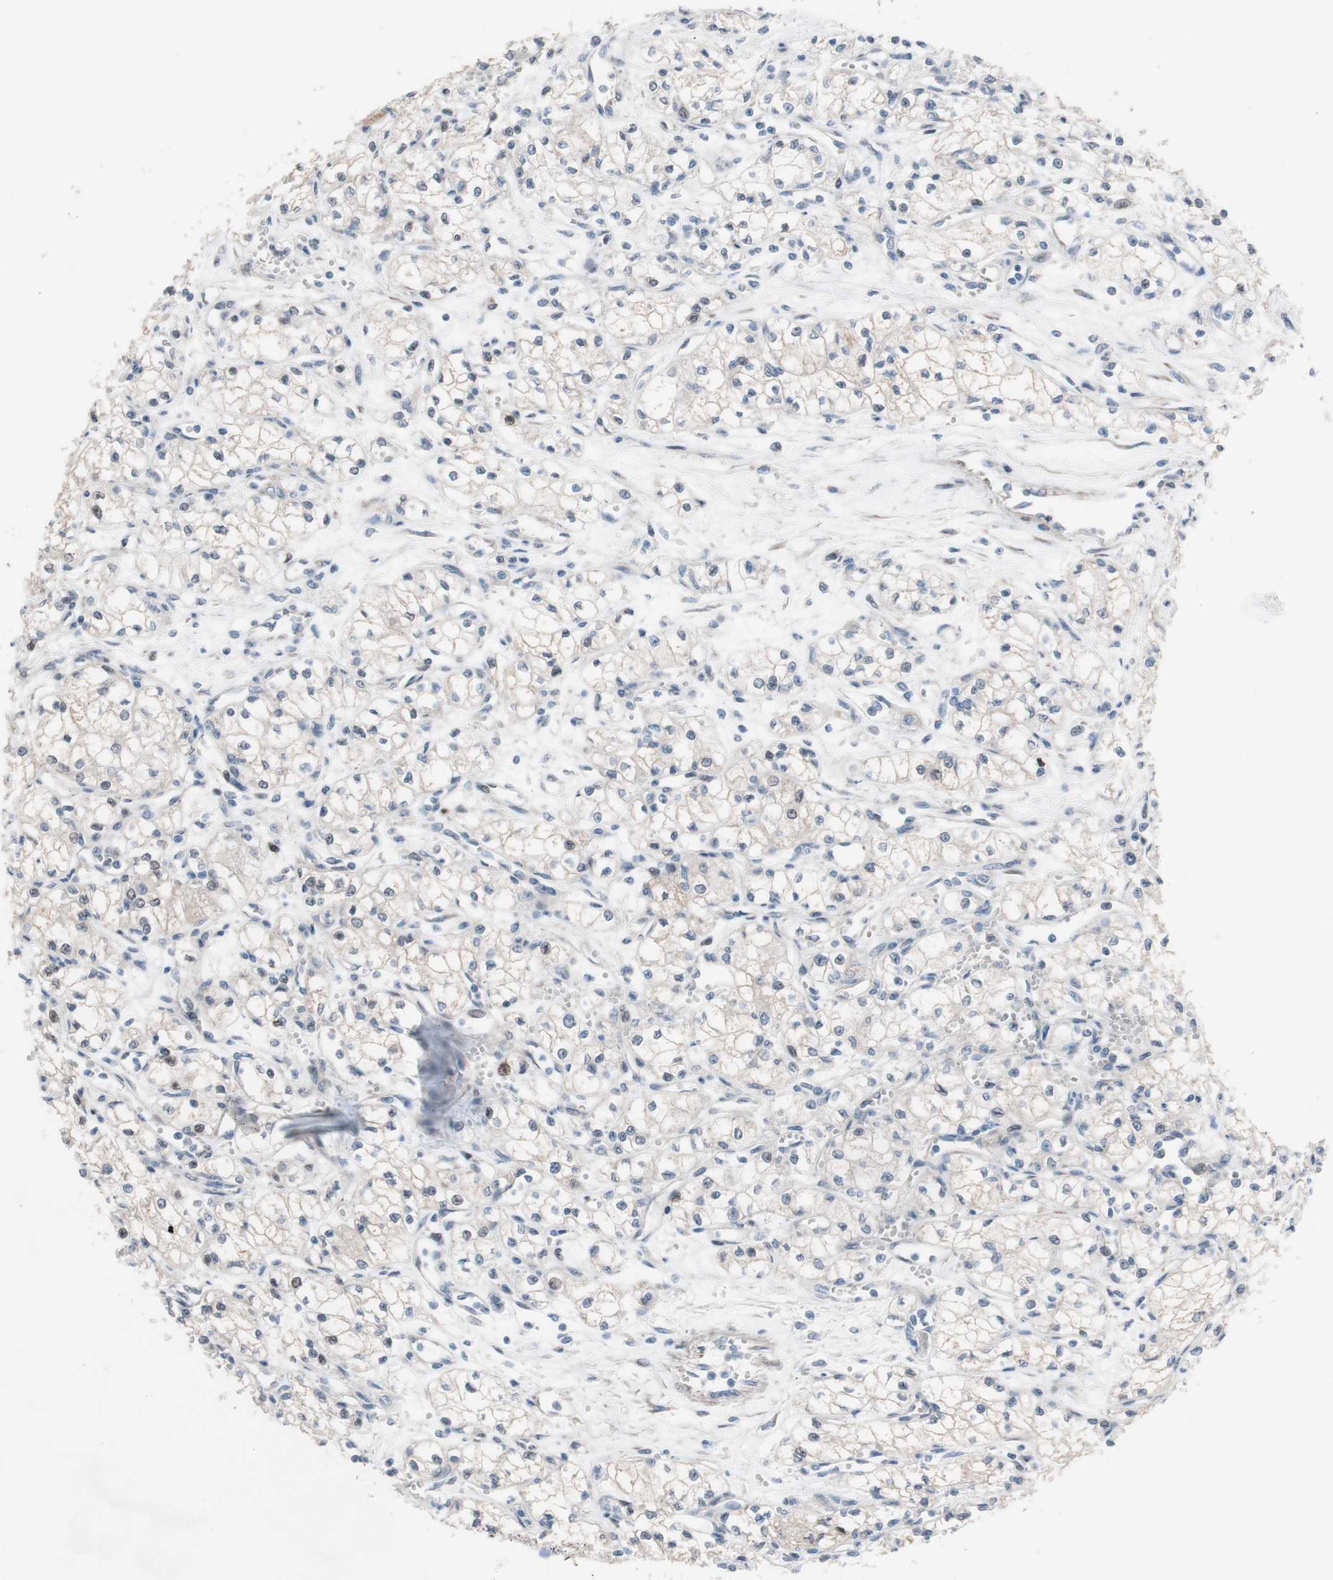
{"staining": {"intensity": "weak", "quantity": "<25%", "location": "nuclear"}, "tissue": "renal cancer", "cell_type": "Tumor cells", "image_type": "cancer", "snomed": [{"axis": "morphology", "description": "Normal tissue, NOS"}, {"axis": "morphology", "description": "Adenocarcinoma, NOS"}, {"axis": "topography", "description": "Kidney"}], "caption": "Immunohistochemistry (IHC) micrograph of renal cancer (adenocarcinoma) stained for a protein (brown), which shows no staining in tumor cells.", "gene": "PHTF2", "patient": {"sex": "male", "age": 59}}